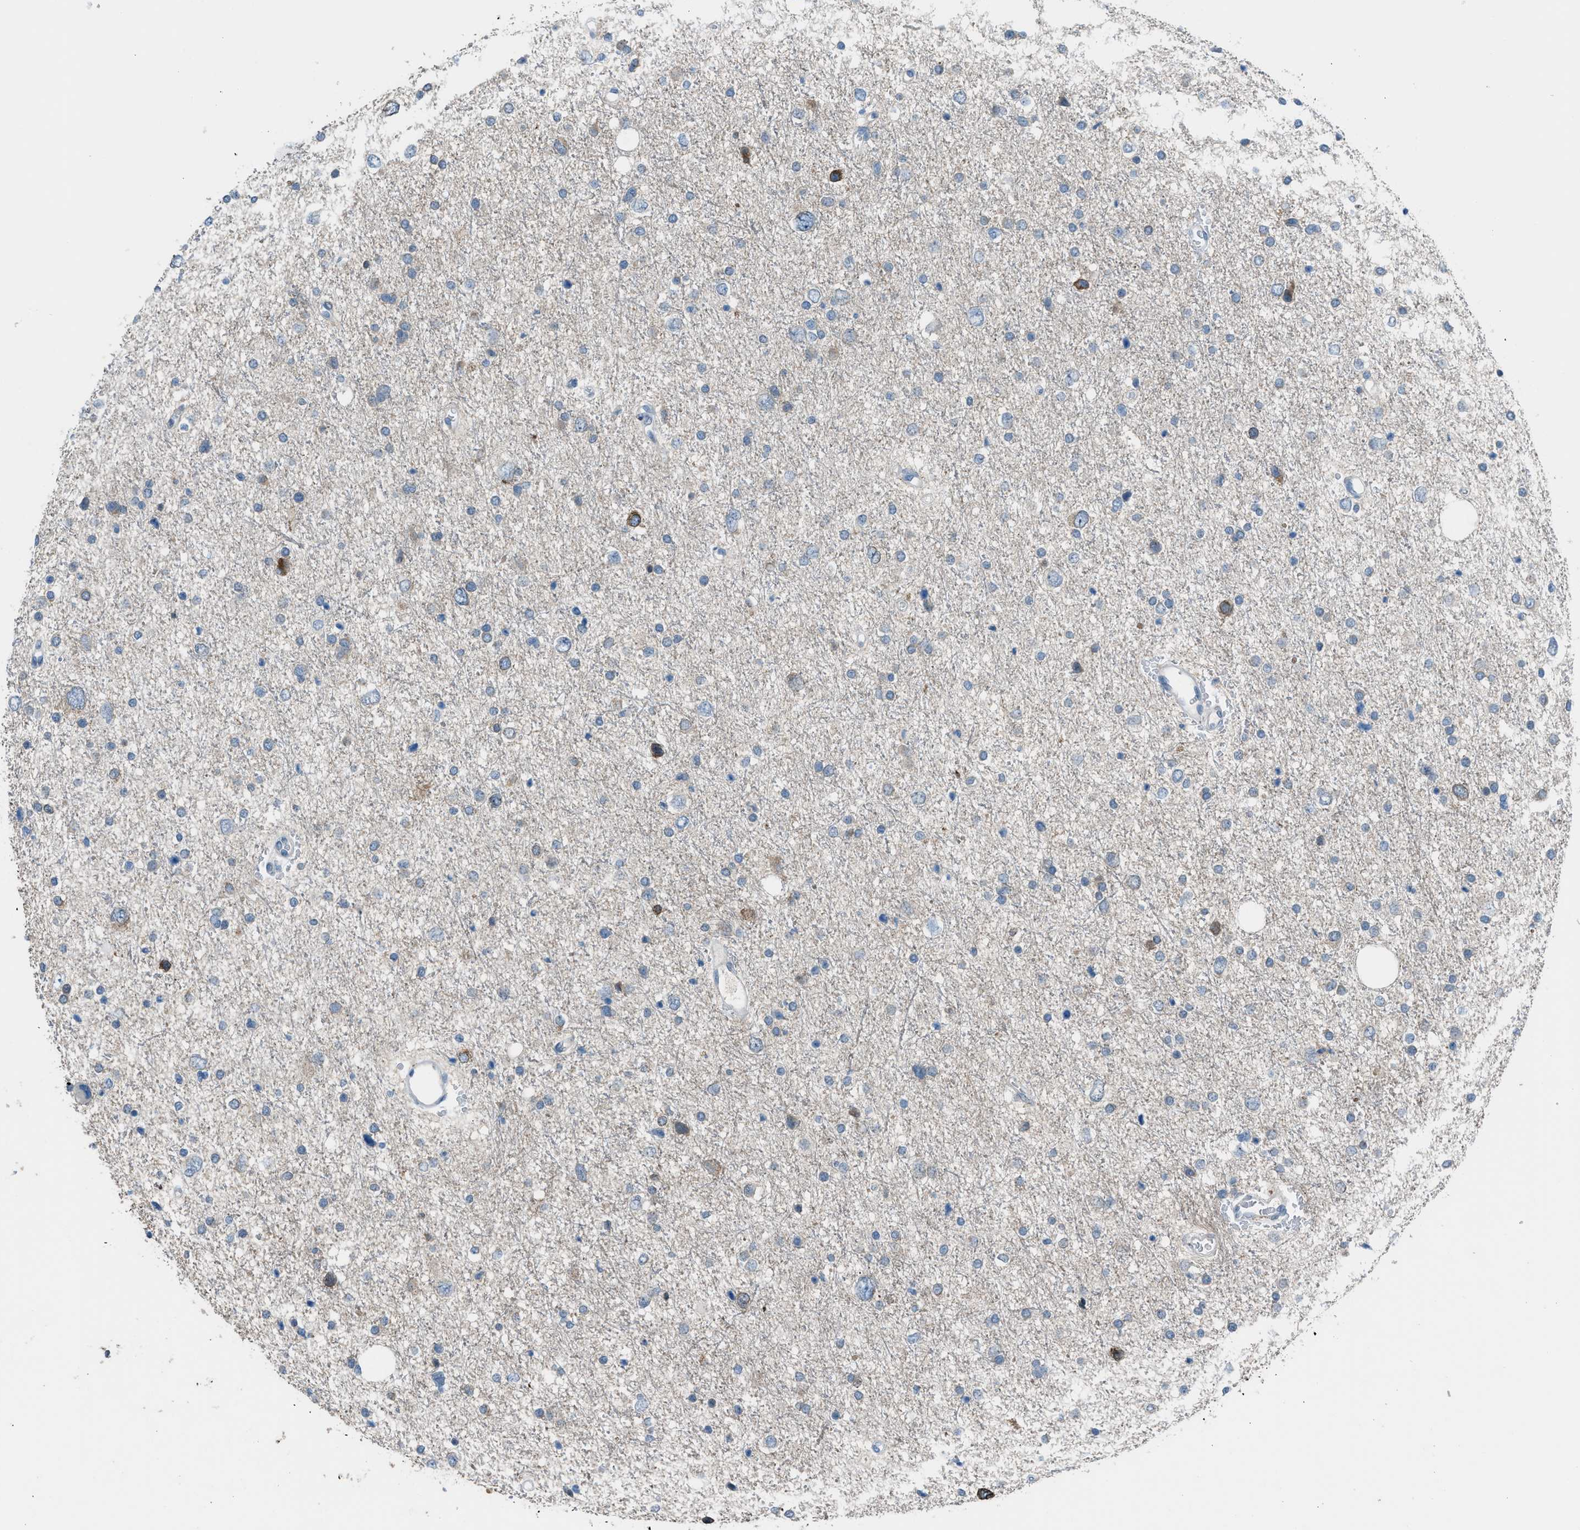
{"staining": {"intensity": "weak", "quantity": "<25%", "location": "cytoplasmic/membranous"}, "tissue": "glioma", "cell_type": "Tumor cells", "image_type": "cancer", "snomed": [{"axis": "morphology", "description": "Glioma, malignant, Low grade"}, {"axis": "topography", "description": "Brain"}], "caption": "Immunohistochemistry of human malignant glioma (low-grade) reveals no positivity in tumor cells.", "gene": "RNF41", "patient": {"sex": "female", "age": 37}}